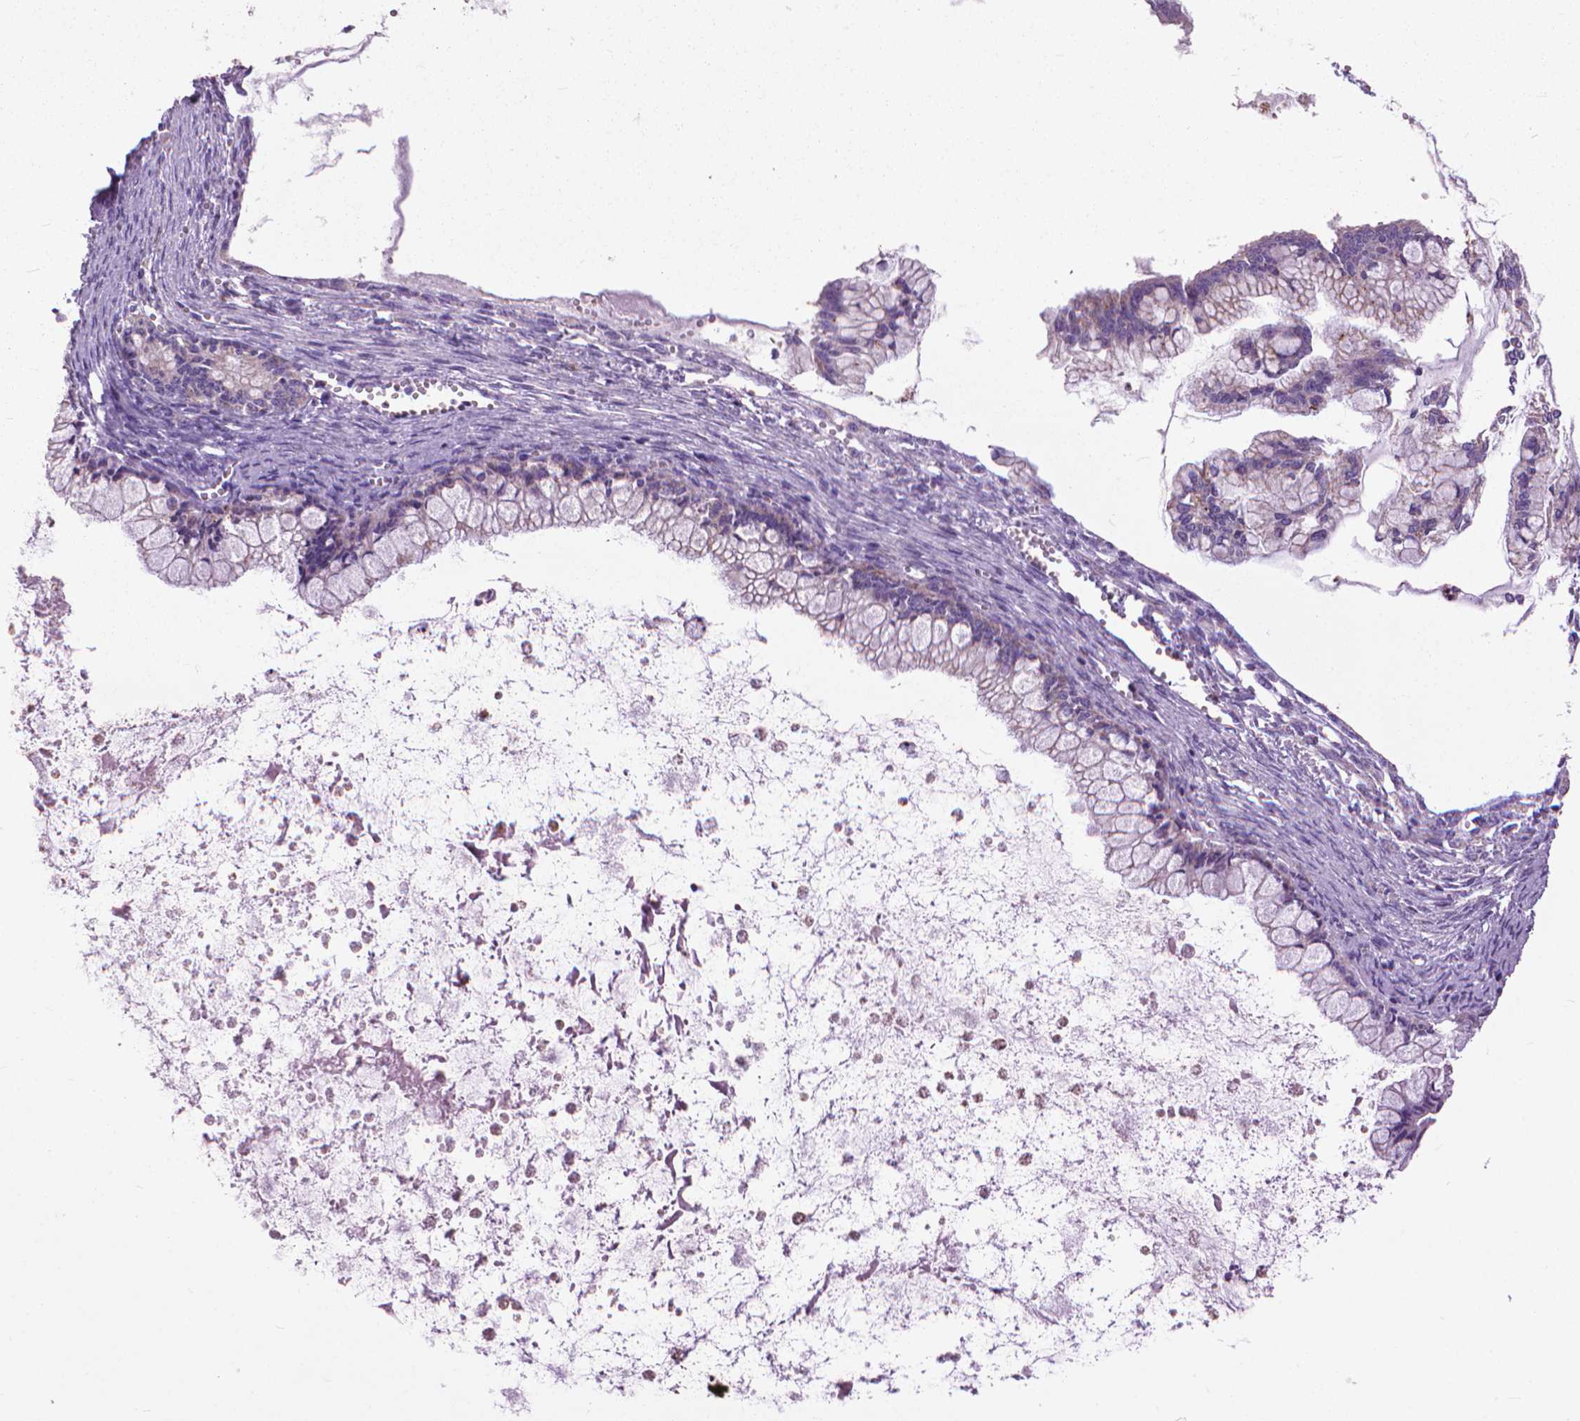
{"staining": {"intensity": "negative", "quantity": "none", "location": "none"}, "tissue": "ovarian cancer", "cell_type": "Tumor cells", "image_type": "cancer", "snomed": [{"axis": "morphology", "description": "Cystadenocarcinoma, mucinous, NOS"}, {"axis": "topography", "description": "Ovary"}], "caption": "The immunohistochemistry (IHC) image has no significant staining in tumor cells of ovarian mucinous cystadenocarcinoma tissue.", "gene": "VDAC1", "patient": {"sex": "female", "age": 67}}